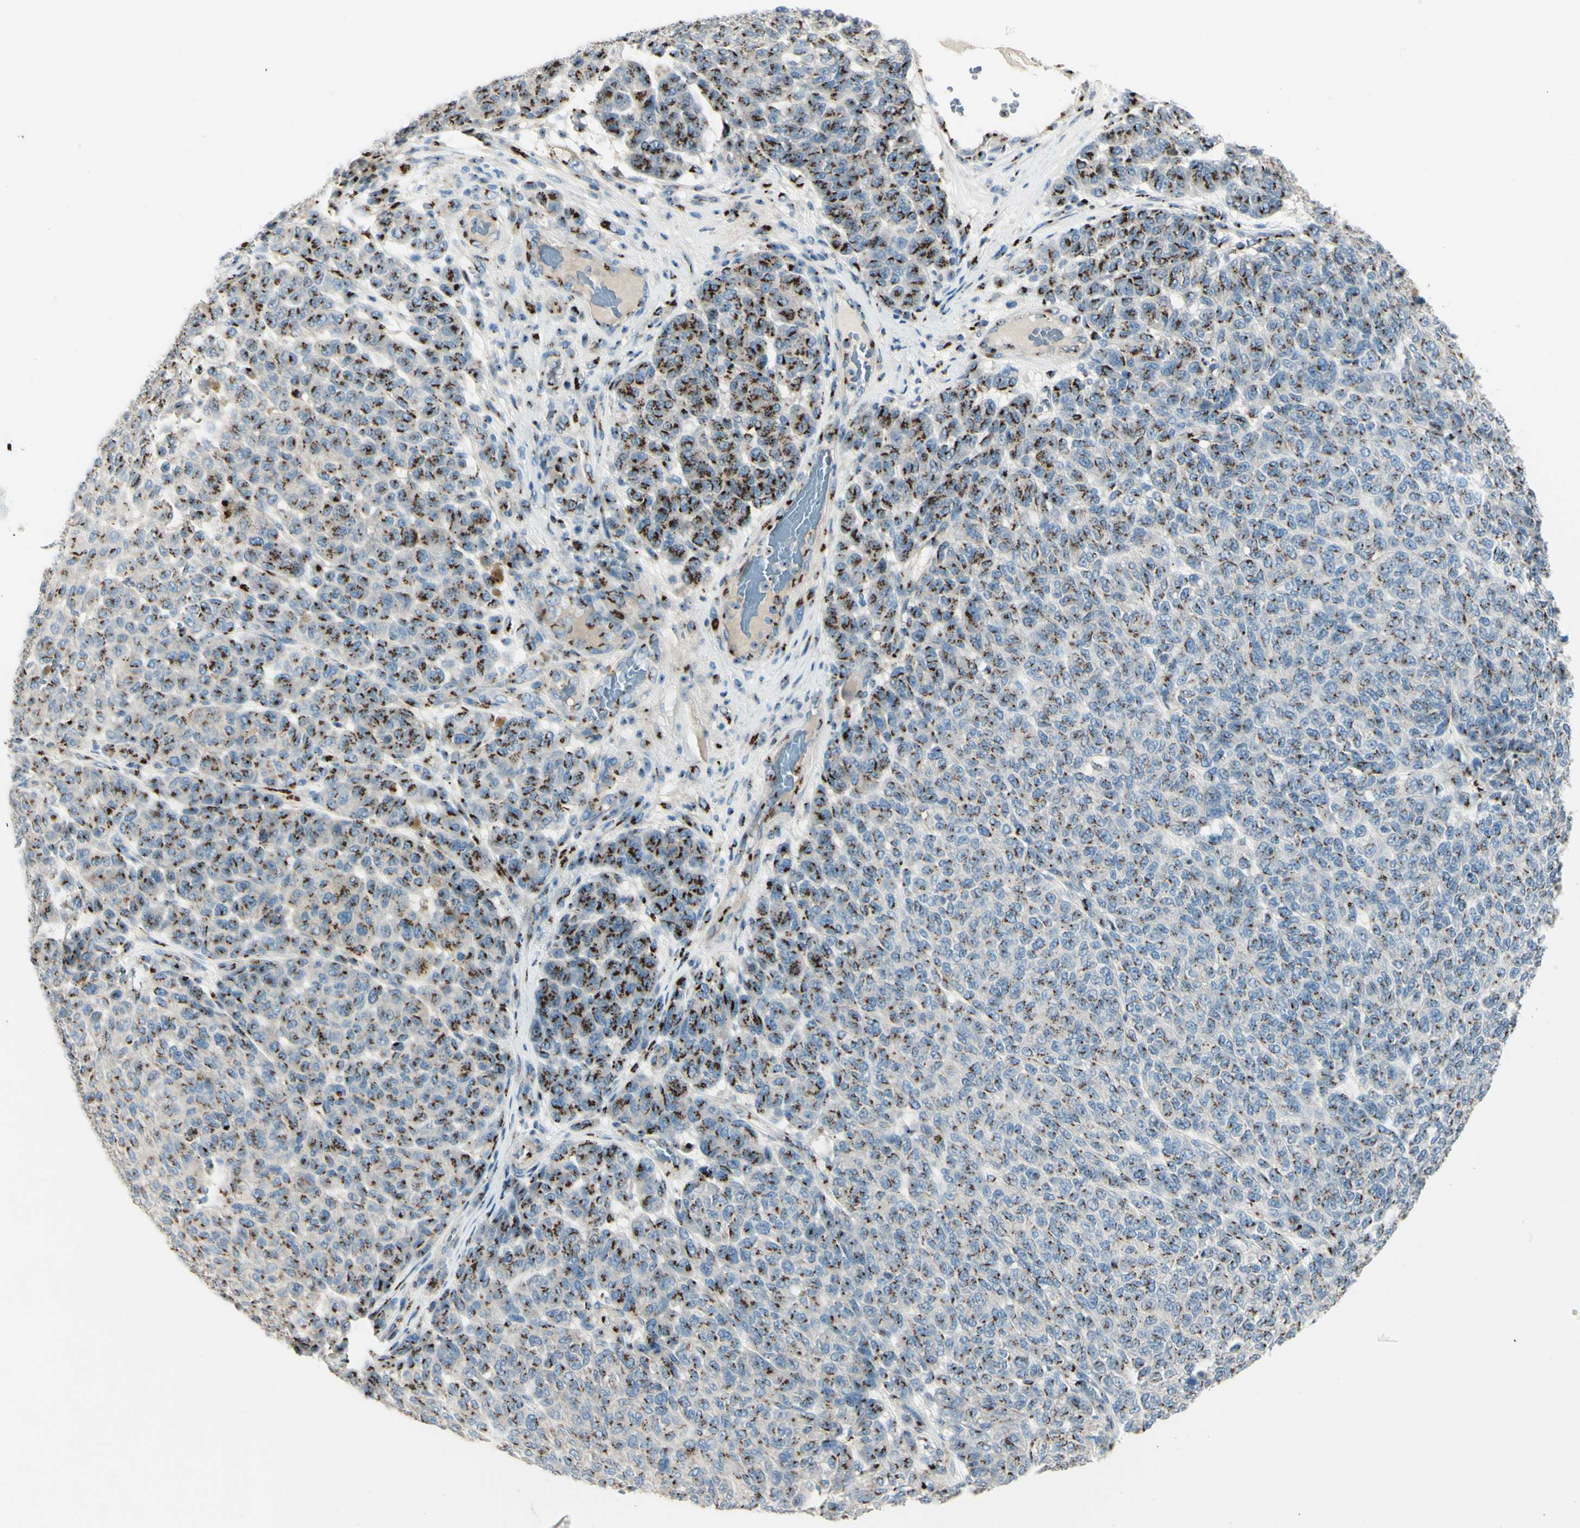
{"staining": {"intensity": "strong", "quantity": "25%-75%", "location": "cytoplasmic/membranous"}, "tissue": "melanoma", "cell_type": "Tumor cells", "image_type": "cancer", "snomed": [{"axis": "morphology", "description": "Malignant melanoma, NOS"}, {"axis": "topography", "description": "Skin"}], "caption": "Strong cytoplasmic/membranous staining is seen in about 25%-75% of tumor cells in melanoma.", "gene": "B4GALT1", "patient": {"sex": "male", "age": 59}}